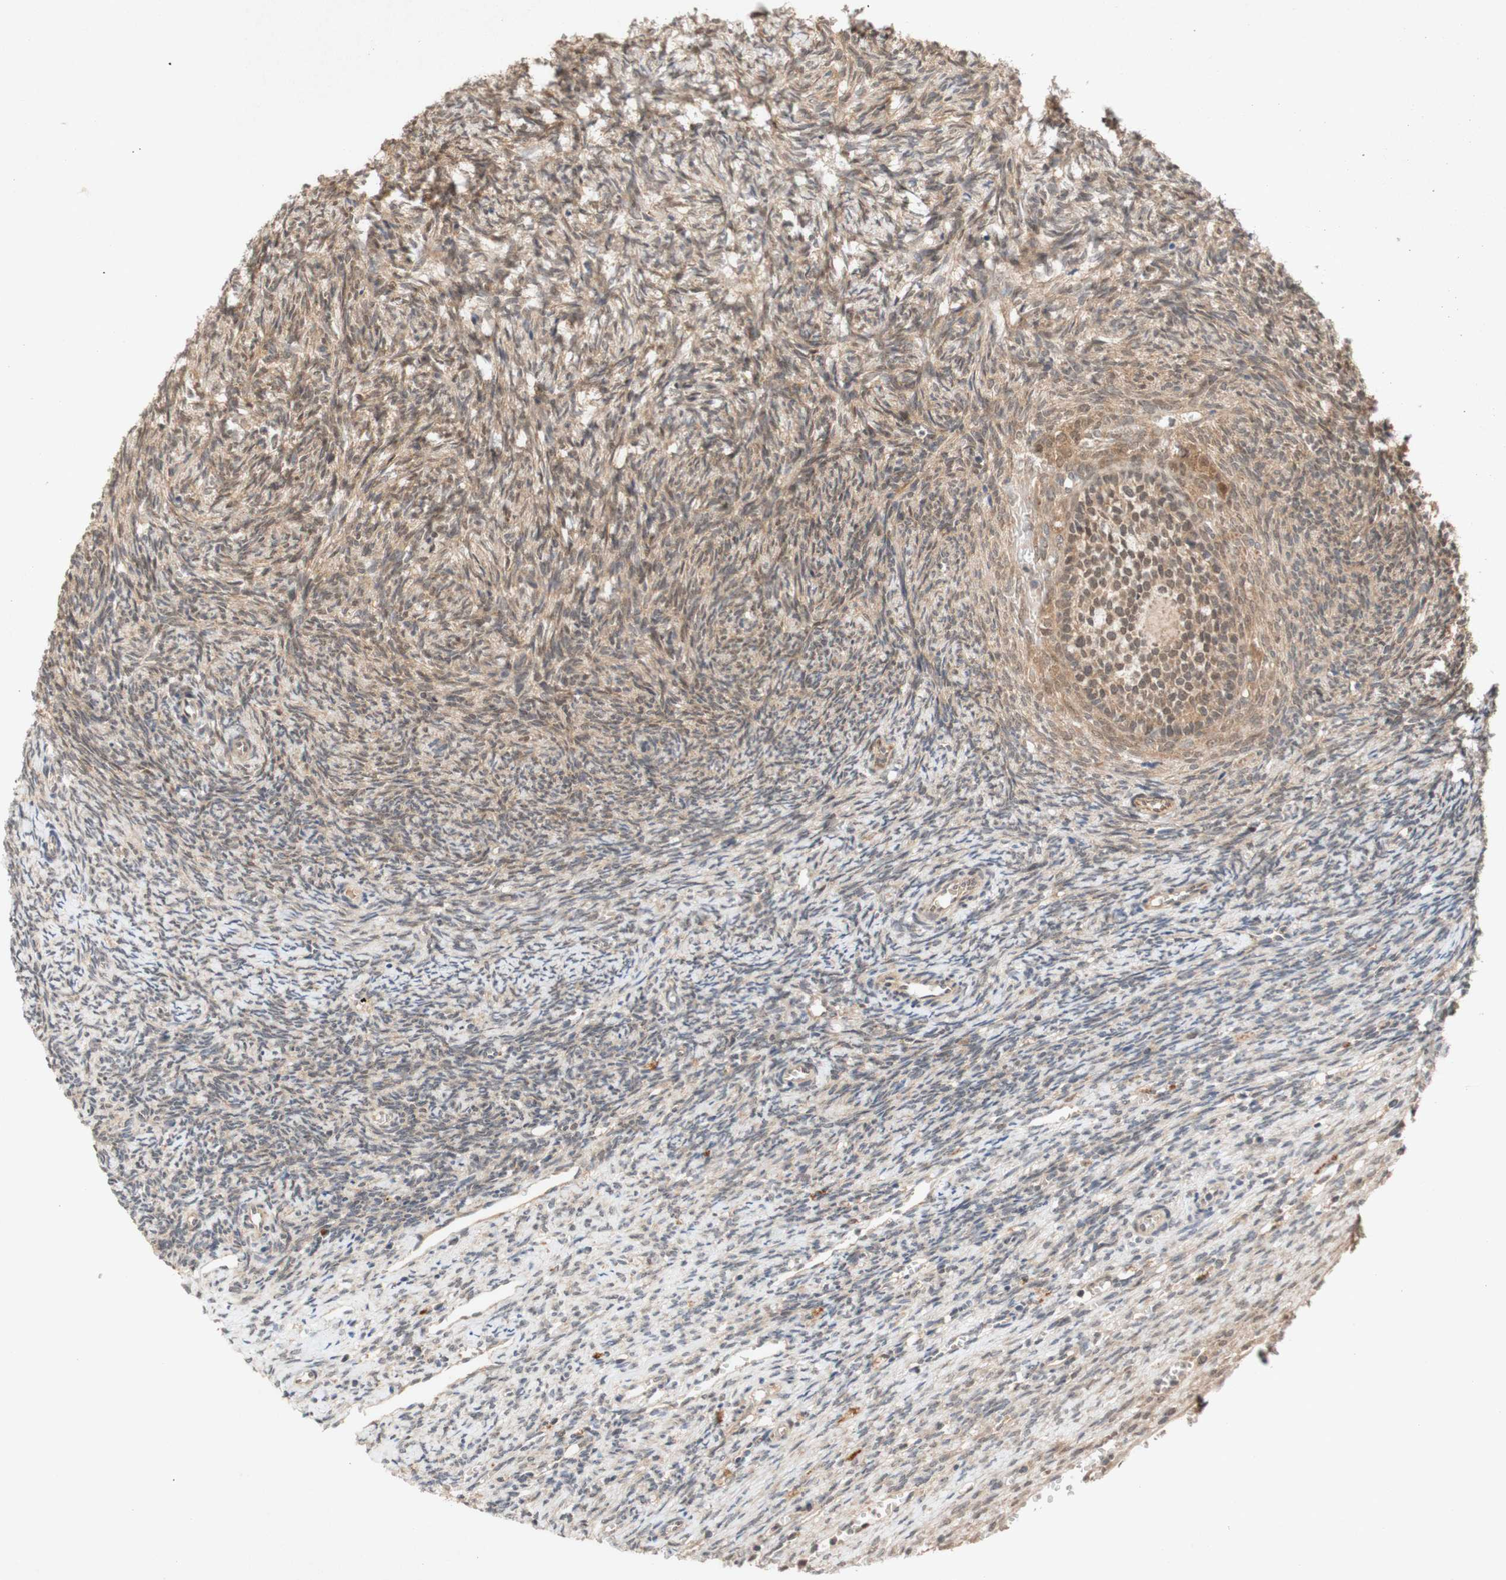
{"staining": {"intensity": "moderate", "quantity": ">75%", "location": "cytoplasmic/membranous,nuclear"}, "tissue": "ovary", "cell_type": "Follicle cells", "image_type": "normal", "snomed": [{"axis": "morphology", "description": "Normal tissue, NOS"}, {"axis": "topography", "description": "Ovary"}], "caption": "Moderate cytoplasmic/membranous,nuclear expression for a protein is appreciated in approximately >75% of follicle cells of unremarkable ovary using IHC.", "gene": "PIN1", "patient": {"sex": "female", "age": 41}}